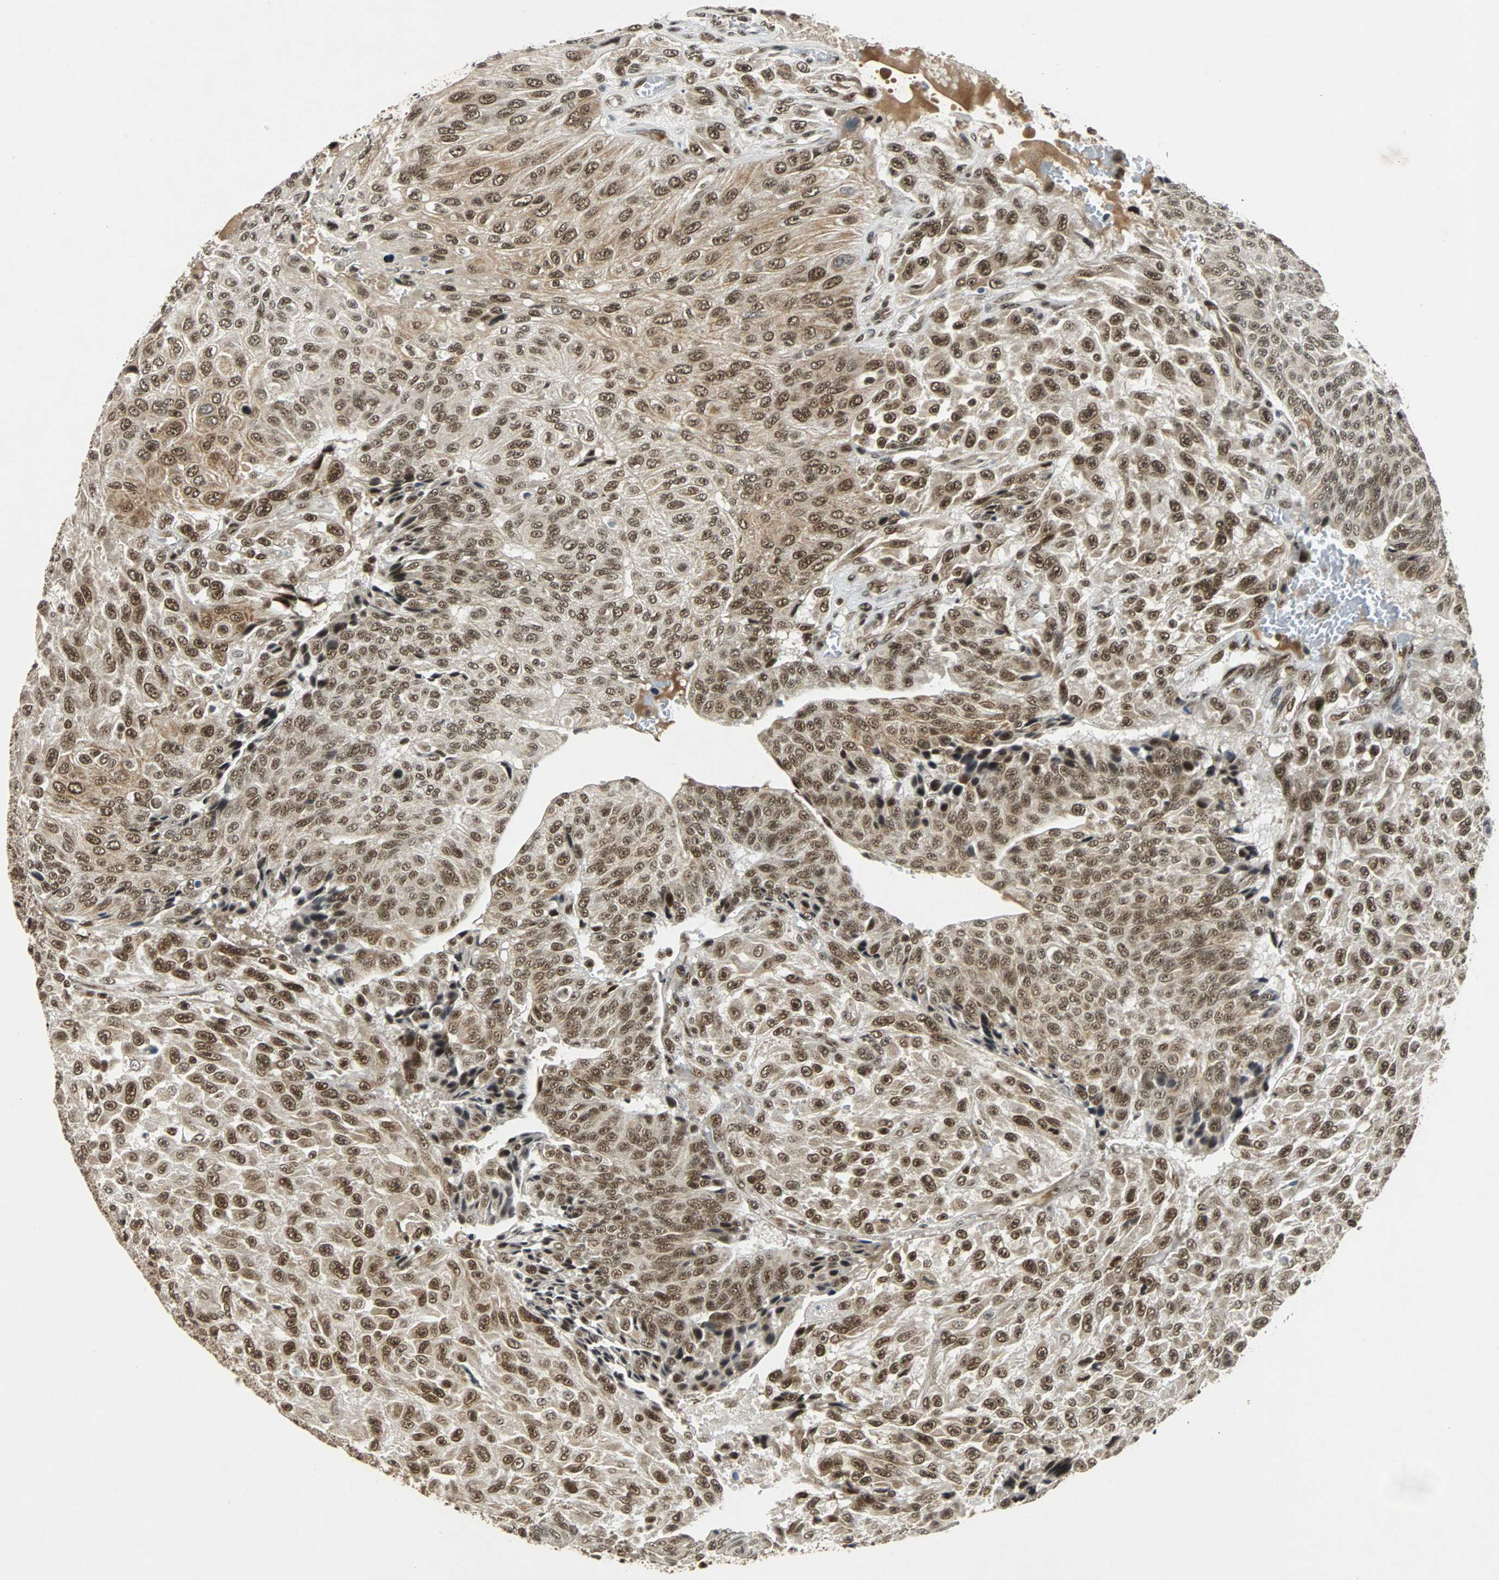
{"staining": {"intensity": "strong", "quantity": ">75%", "location": "nuclear"}, "tissue": "urothelial cancer", "cell_type": "Tumor cells", "image_type": "cancer", "snomed": [{"axis": "morphology", "description": "Urothelial carcinoma, High grade"}, {"axis": "topography", "description": "Urinary bladder"}], "caption": "IHC of high-grade urothelial carcinoma displays high levels of strong nuclear expression in about >75% of tumor cells.", "gene": "TAF5", "patient": {"sex": "male", "age": 66}}